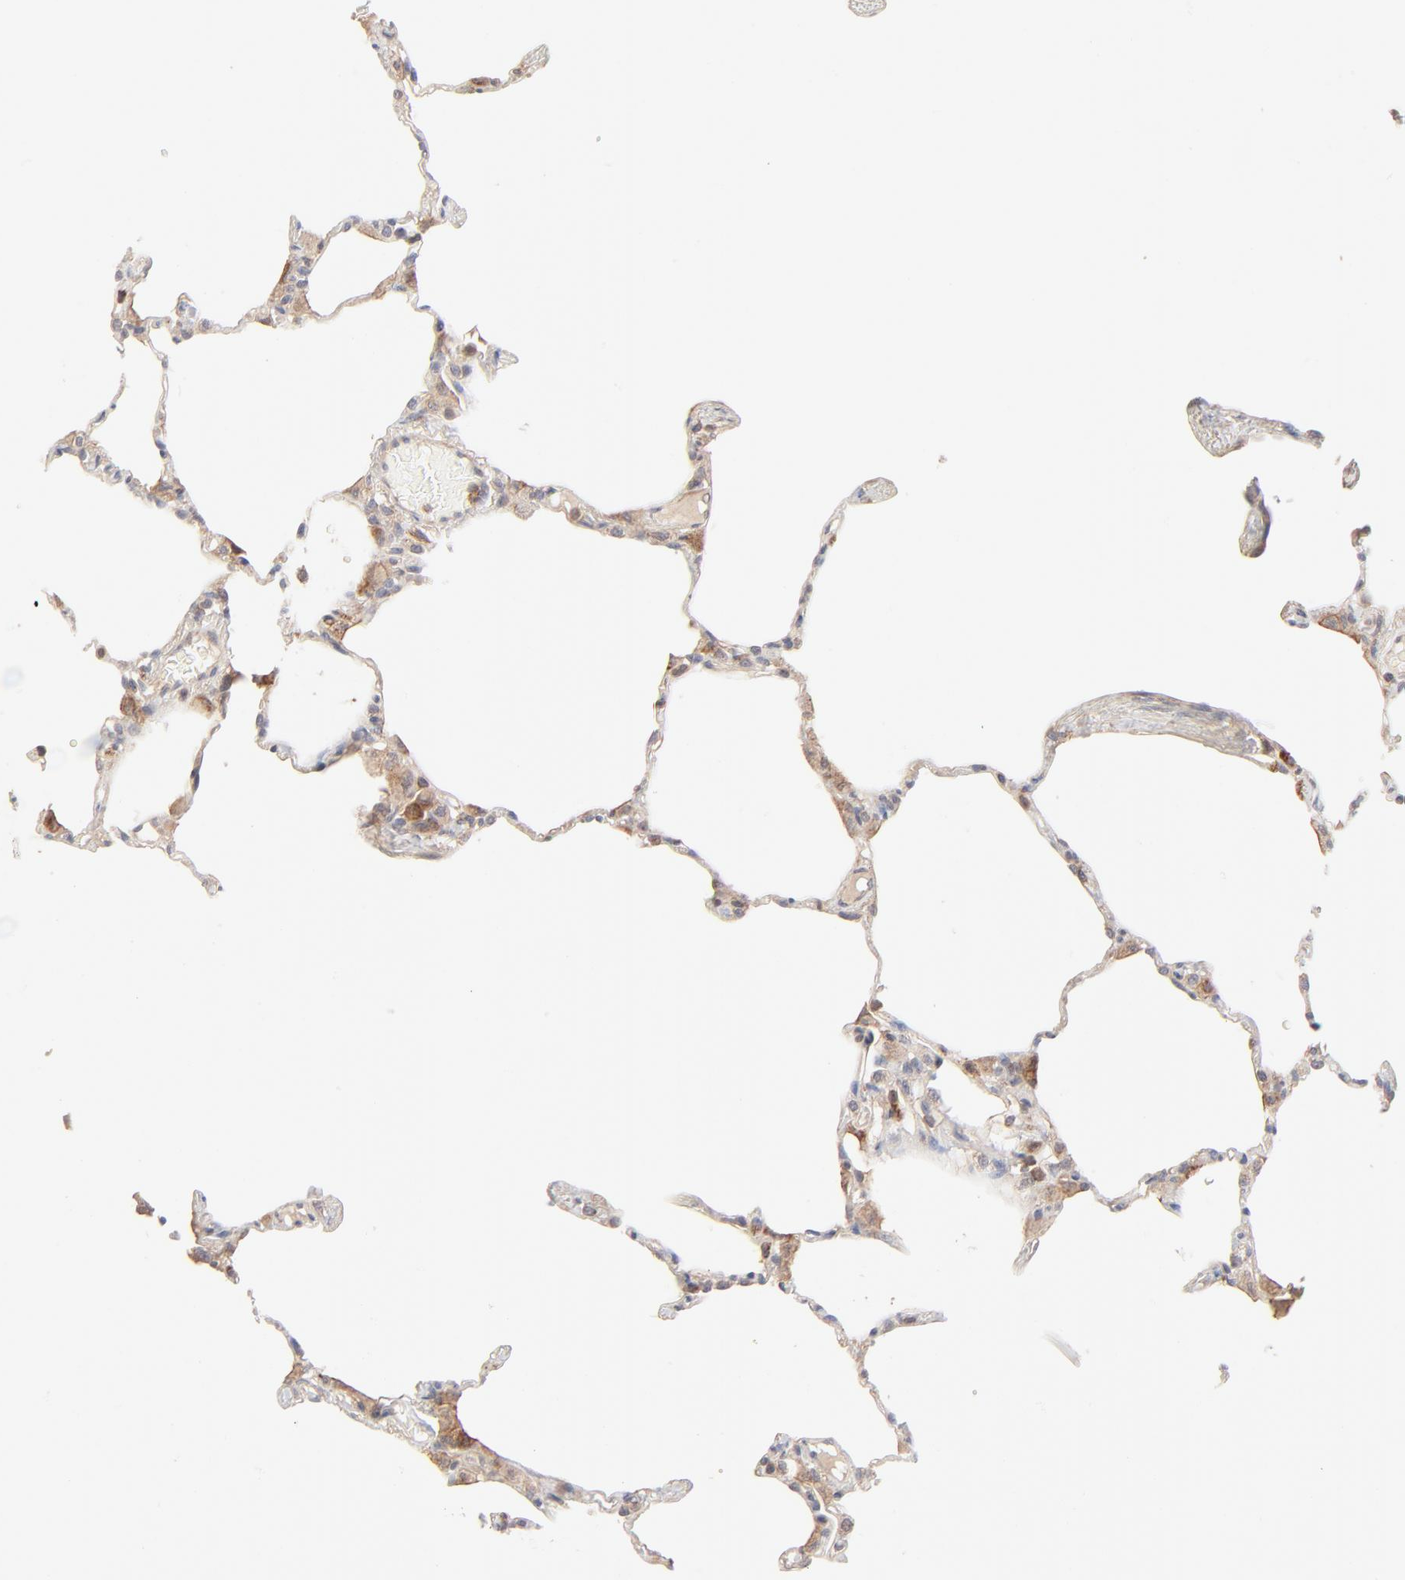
{"staining": {"intensity": "negative", "quantity": "none", "location": "none"}, "tissue": "lung", "cell_type": "Alveolar cells", "image_type": "normal", "snomed": [{"axis": "morphology", "description": "Normal tissue, NOS"}, {"axis": "topography", "description": "Lung"}], "caption": "Human lung stained for a protein using IHC demonstrates no positivity in alveolar cells.", "gene": "CSPG4", "patient": {"sex": "female", "age": 49}}